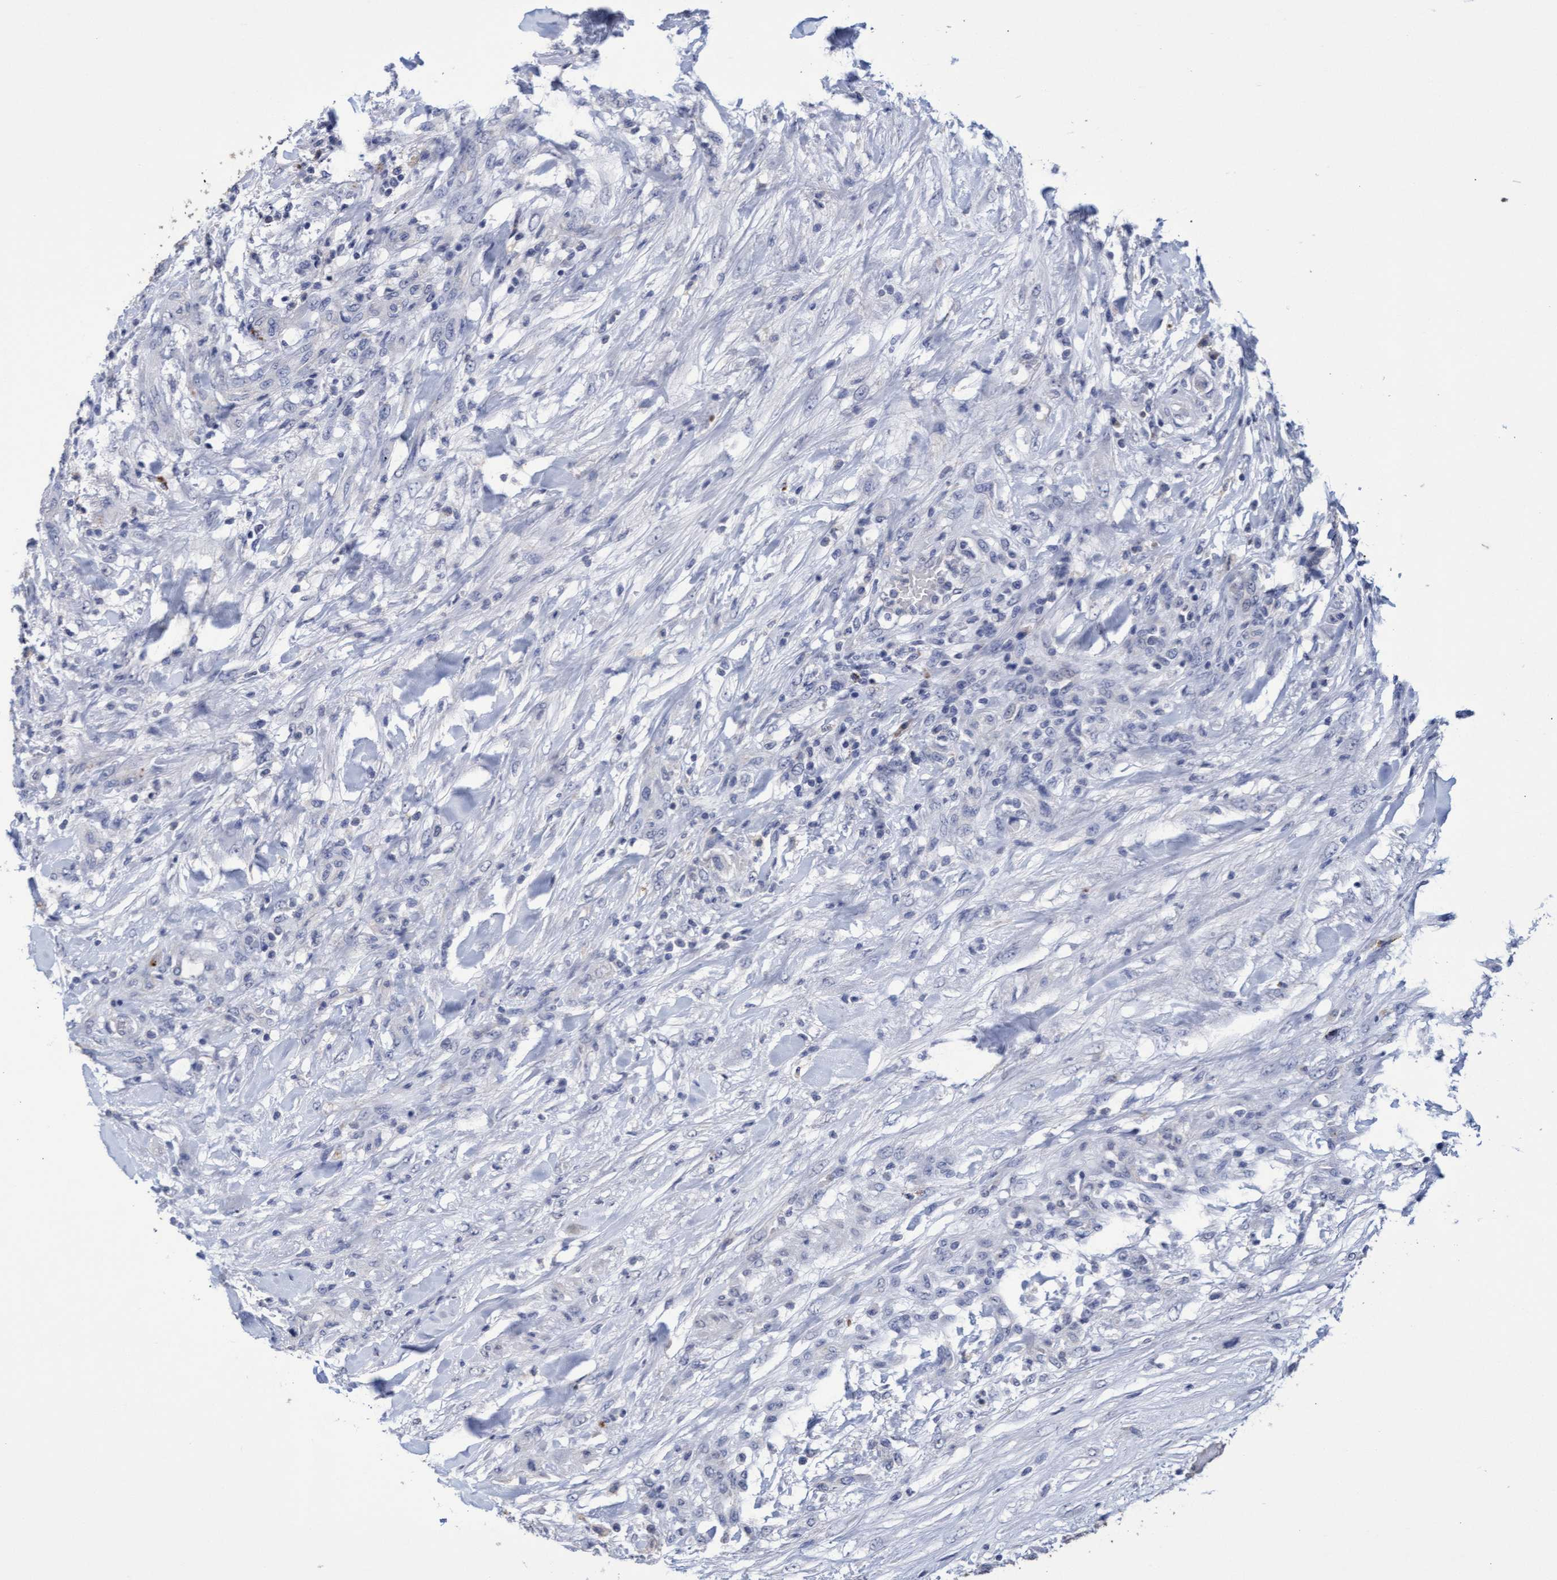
{"staining": {"intensity": "negative", "quantity": "none", "location": "none"}, "tissue": "testis cancer", "cell_type": "Tumor cells", "image_type": "cancer", "snomed": [{"axis": "morphology", "description": "Seminoma, NOS"}, {"axis": "topography", "description": "Testis"}], "caption": "This is an immunohistochemistry micrograph of seminoma (testis). There is no positivity in tumor cells.", "gene": "GPR39", "patient": {"sex": "male", "age": 59}}